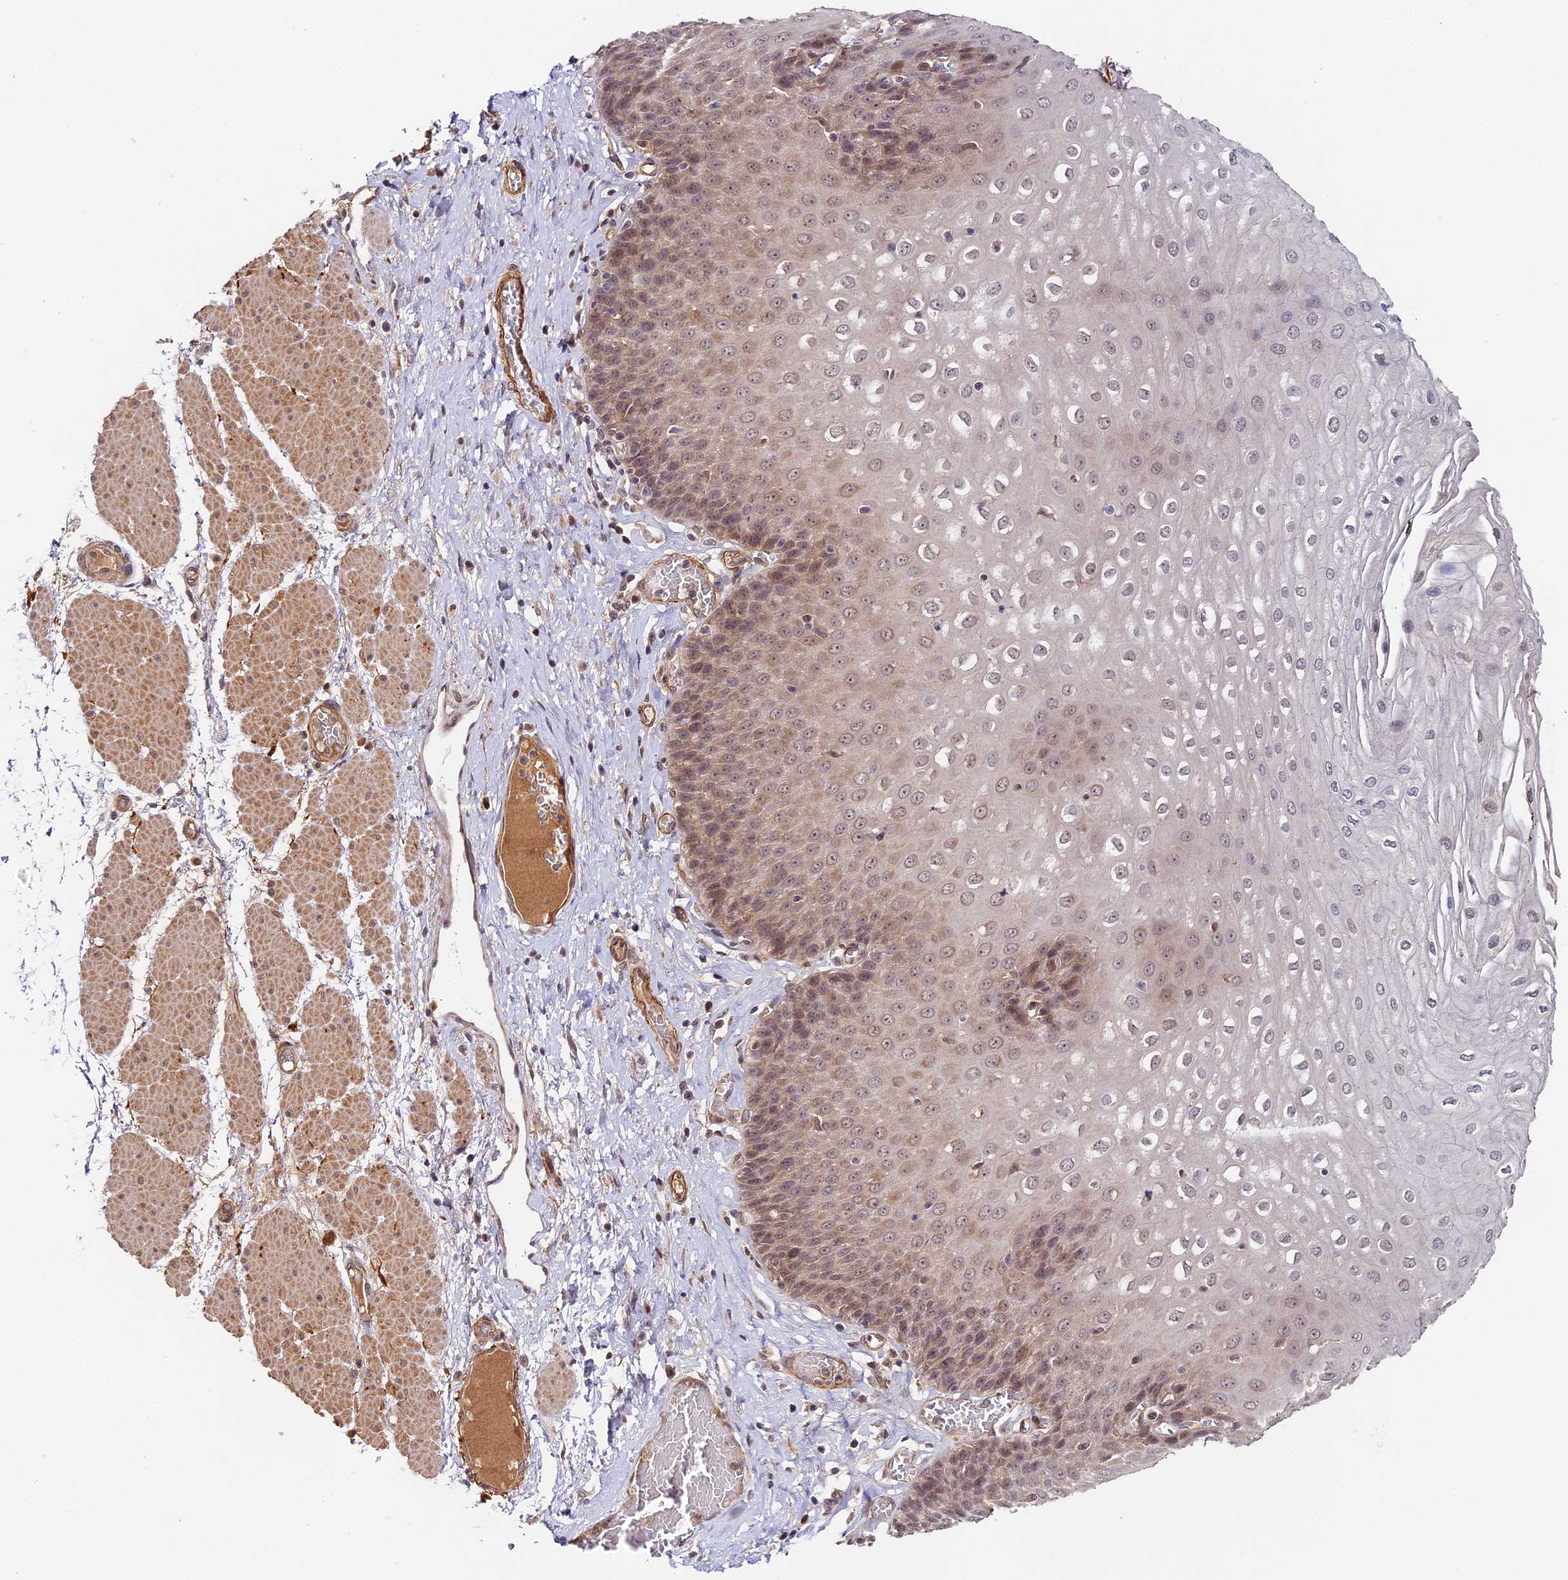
{"staining": {"intensity": "moderate", "quantity": "25%-75%", "location": "nuclear"}, "tissue": "esophagus", "cell_type": "Squamous epithelial cells", "image_type": "normal", "snomed": [{"axis": "morphology", "description": "Normal tissue, NOS"}, {"axis": "topography", "description": "Esophagus"}], "caption": "Esophagus stained with DAB (3,3'-diaminobenzidine) immunohistochemistry (IHC) demonstrates medium levels of moderate nuclear expression in approximately 25%-75% of squamous epithelial cells.", "gene": "IMPACT", "patient": {"sex": "male", "age": 60}}